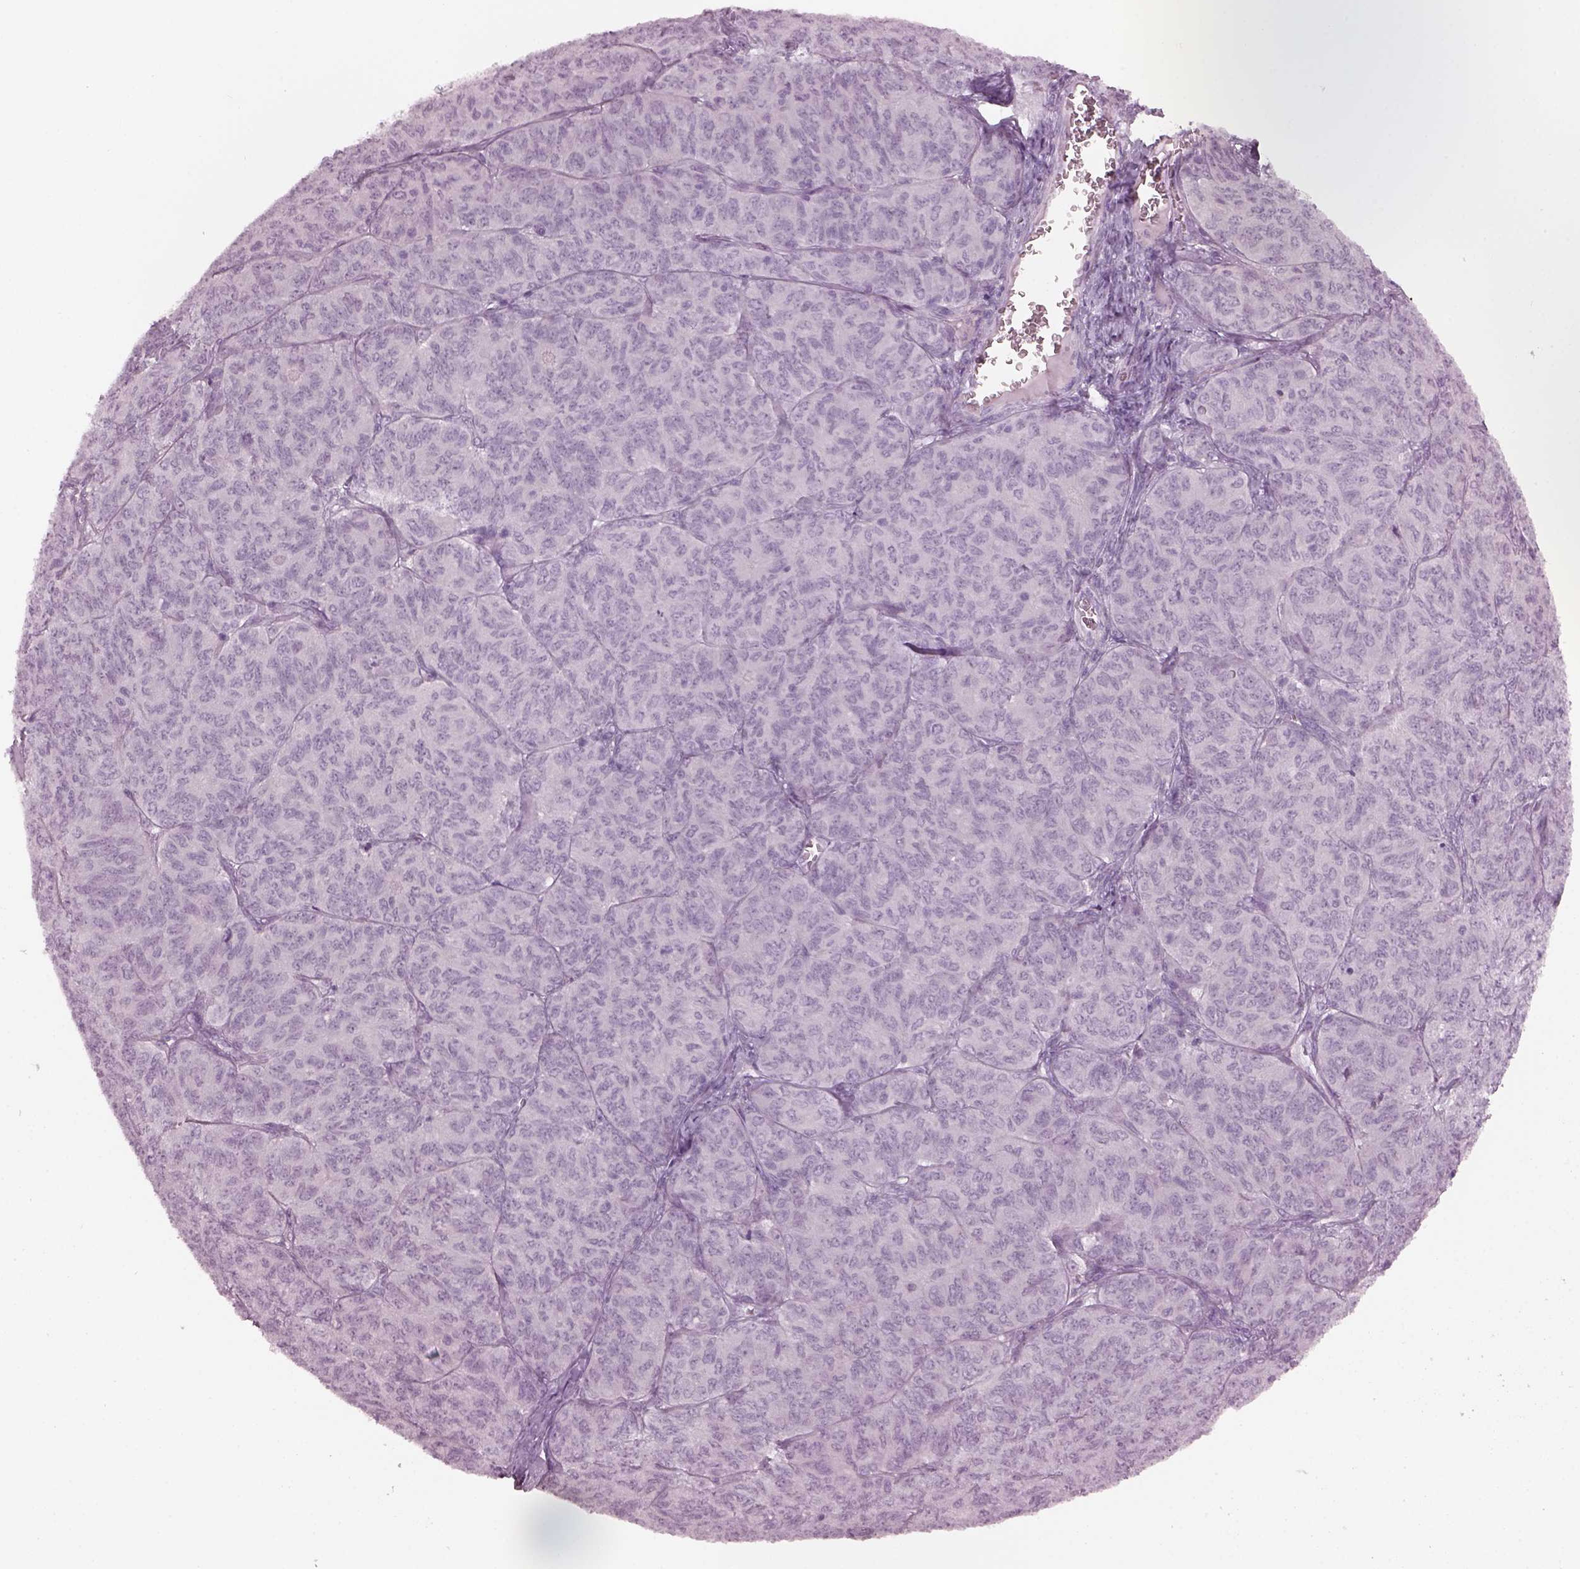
{"staining": {"intensity": "negative", "quantity": "none", "location": "none"}, "tissue": "ovarian cancer", "cell_type": "Tumor cells", "image_type": "cancer", "snomed": [{"axis": "morphology", "description": "Carcinoma, endometroid"}, {"axis": "topography", "description": "Ovary"}], "caption": "IHC image of human endometroid carcinoma (ovarian) stained for a protein (brown), which shows no staining in tumor cells.", "gene": "CYLC1", "patient": {"sex": "female", "age": 80}}